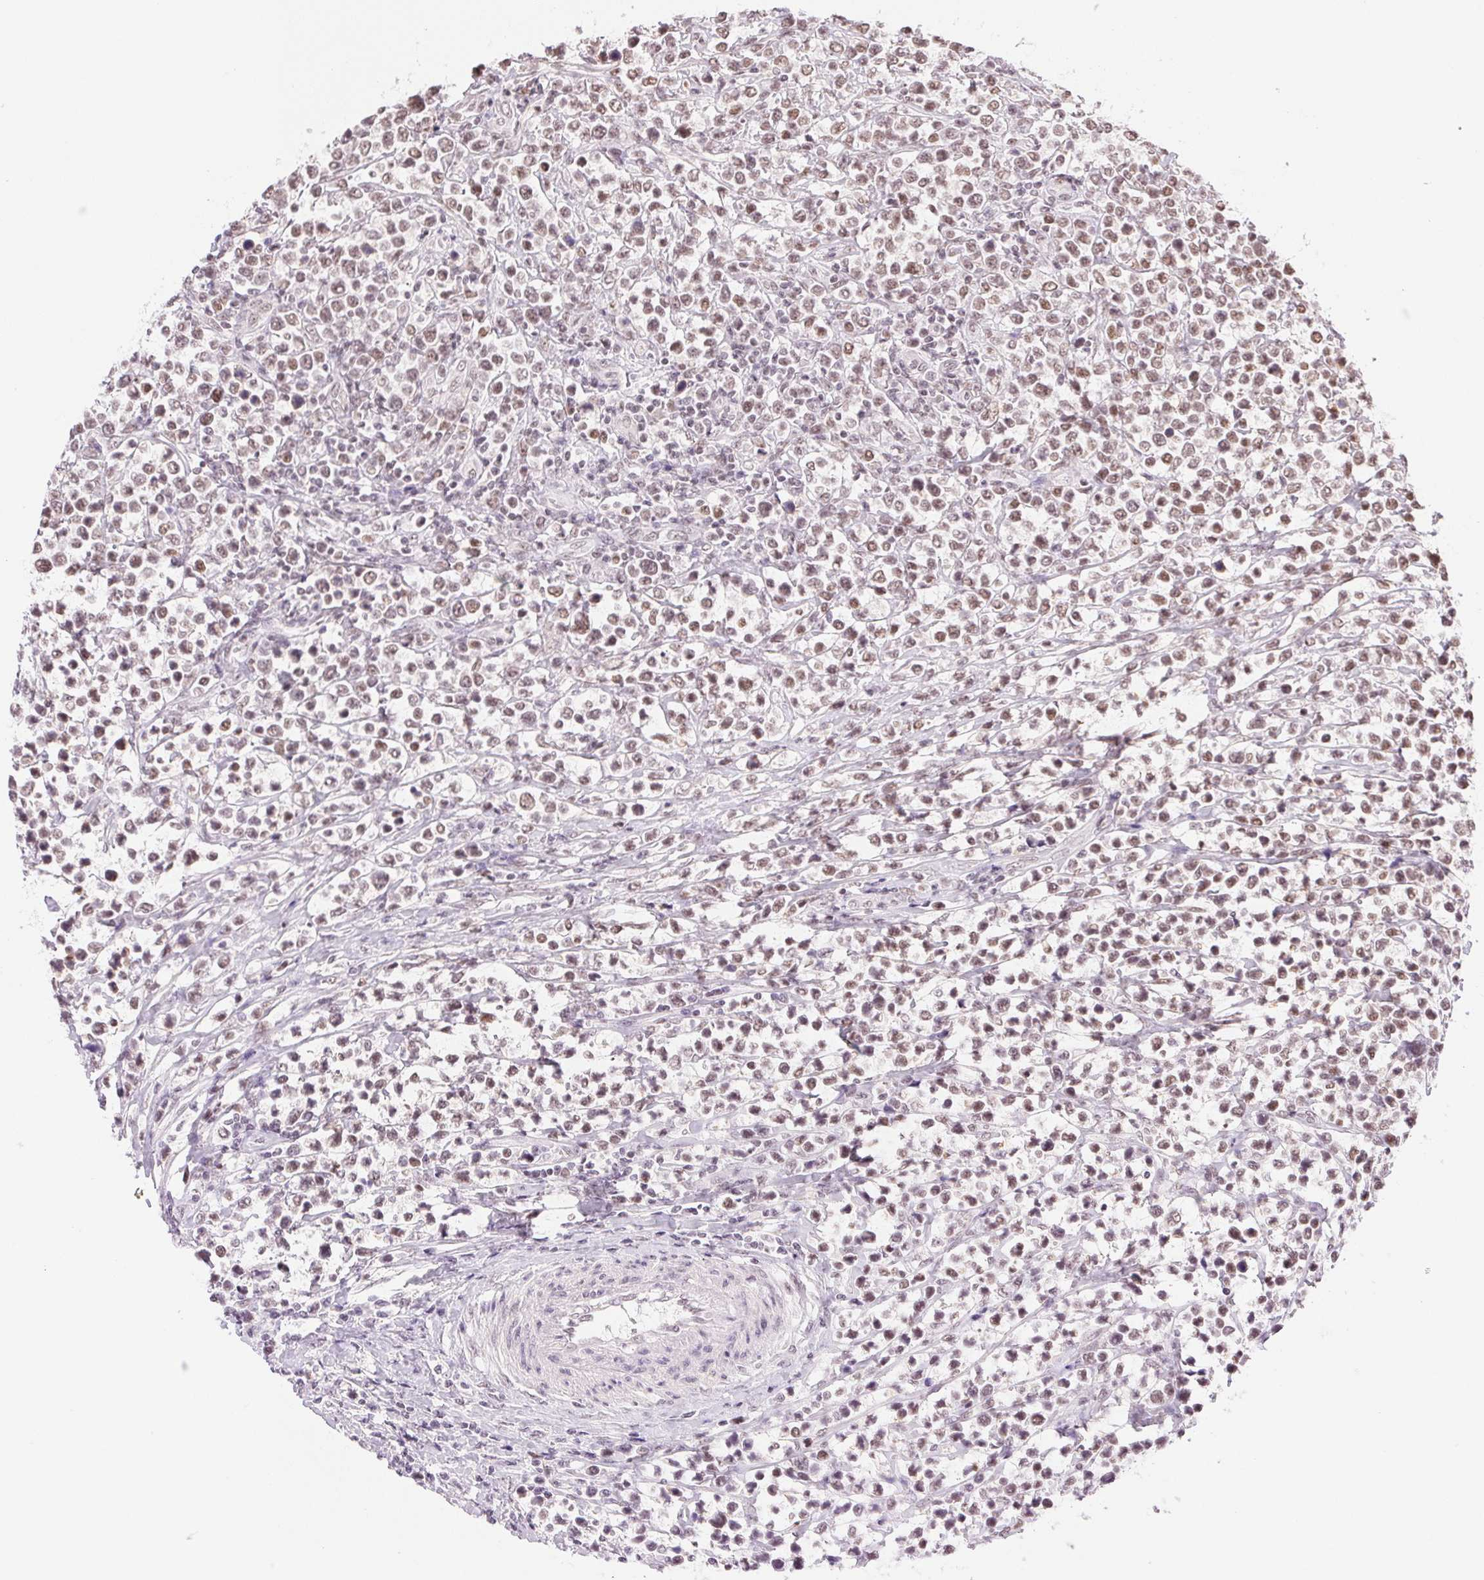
{"staining": {"intensity": "moderate", "quantity": "25%-75%", "location": "nuclear"}, "tissue": "lymphoma", "cell_type": "Tumor cells", "image_type": "cancer", "snomed": [{"axis": "morphology", "description": "Malignant lymphoma, non-Hodgkin's type, High grade"}, {"axis": "topography", "description": "Soft tissue"}], "caption": "The histopathology image exhibits immunohistochemical staining of lymphoma. There is moderate nuclear staining is present in approximately 25%-75% of tumor cells.", "gene": "RPRD1B", "patient": {"sex": "female", "age": 56}}